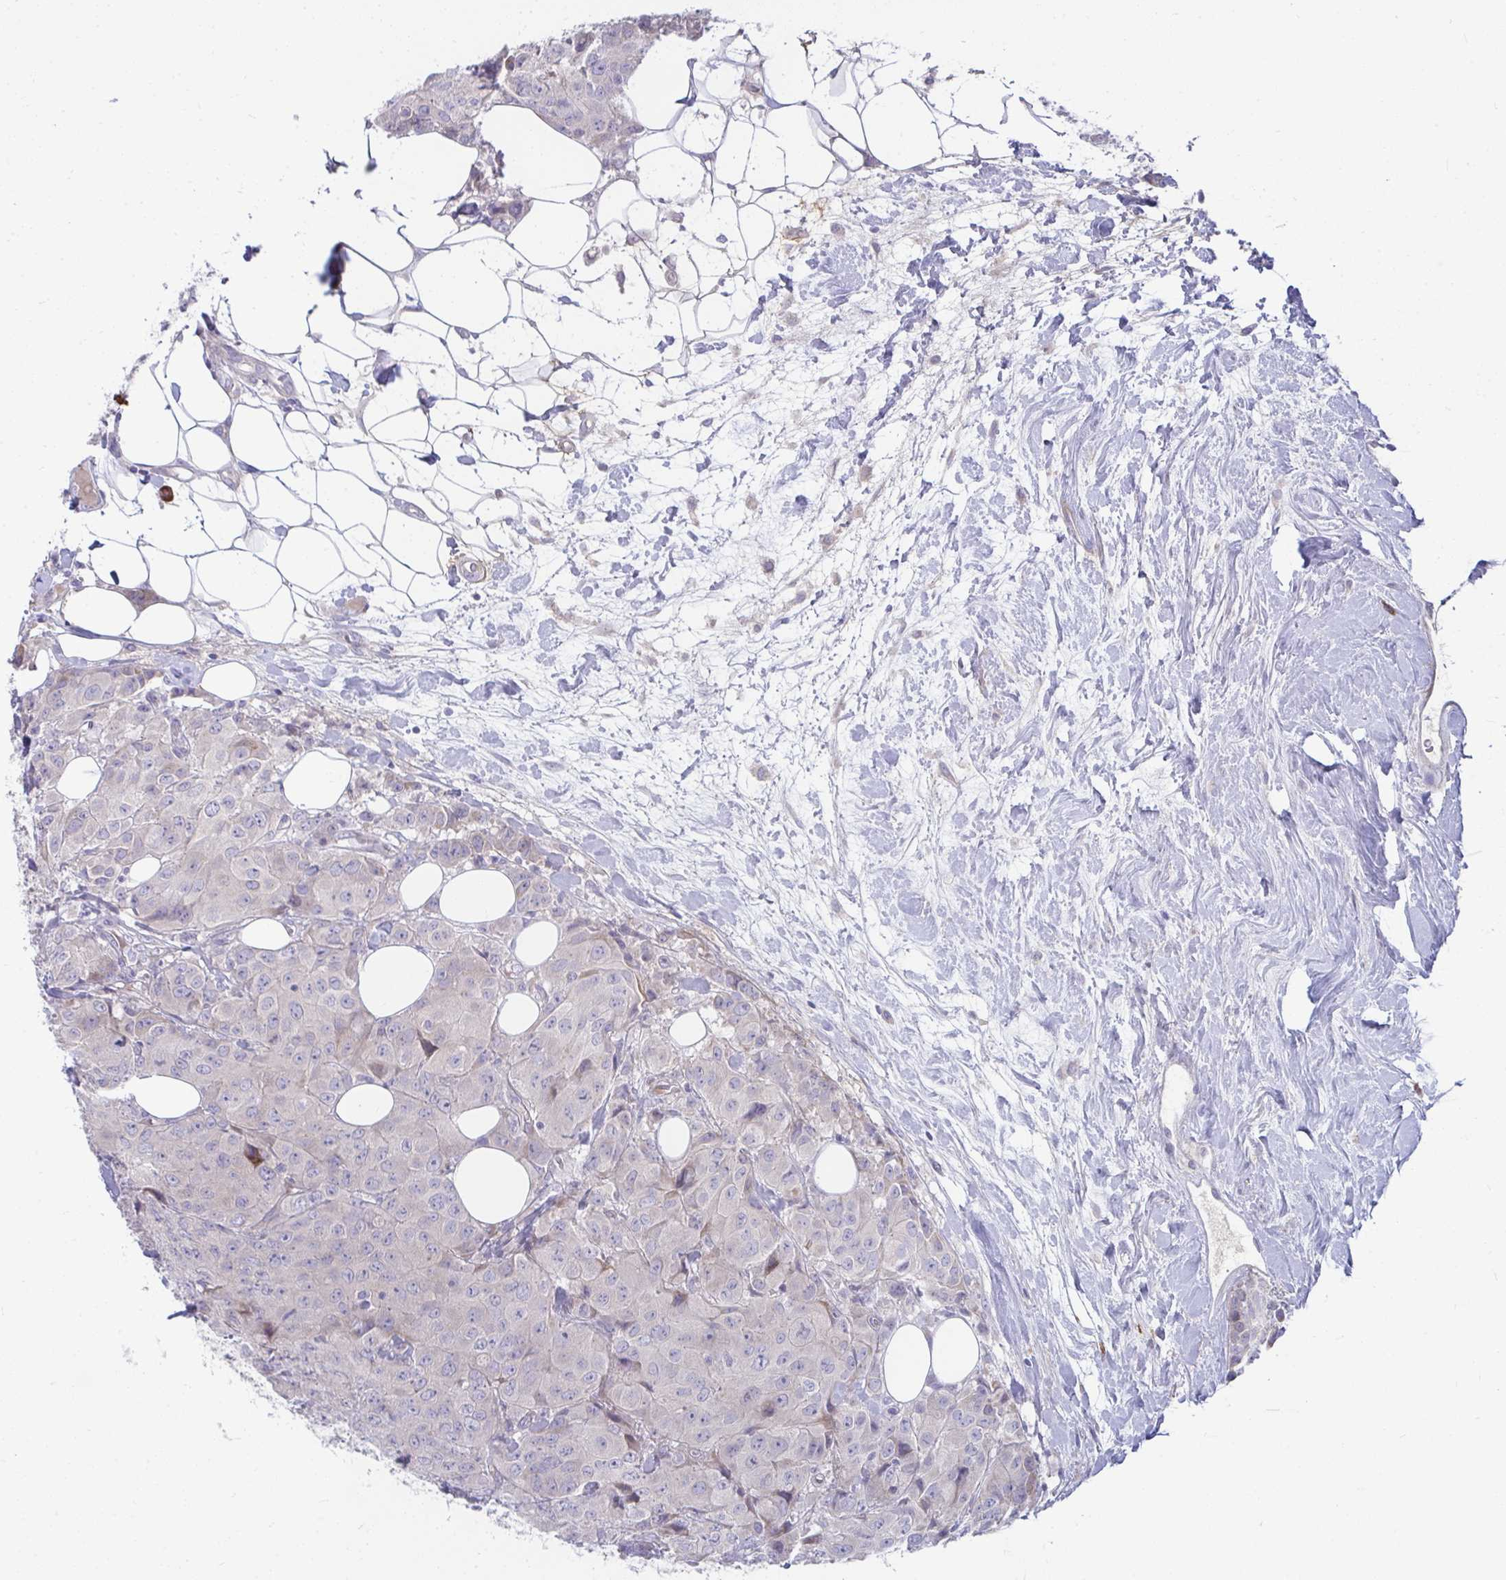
{"staining": {"intensity": "negative", "quantity": "none", "location": "none"}, "tissue": "breast cancer", "cell_type": "Tumor cells", "image_type": "cancer", "snomed": [{"axis": "morphology", "description": "Duct carcinoma"}, {"axis": "topography", "description": "Breast"}], "caption": "Immunohistochemistry (IHC) image of neoplastic tissue: human intraductal carcinoma (breast) stained with DAB displays no significant protein staining in tumor cells.", "gene": "PIGZ", "patient": {"sex": "female", "age": 43}}